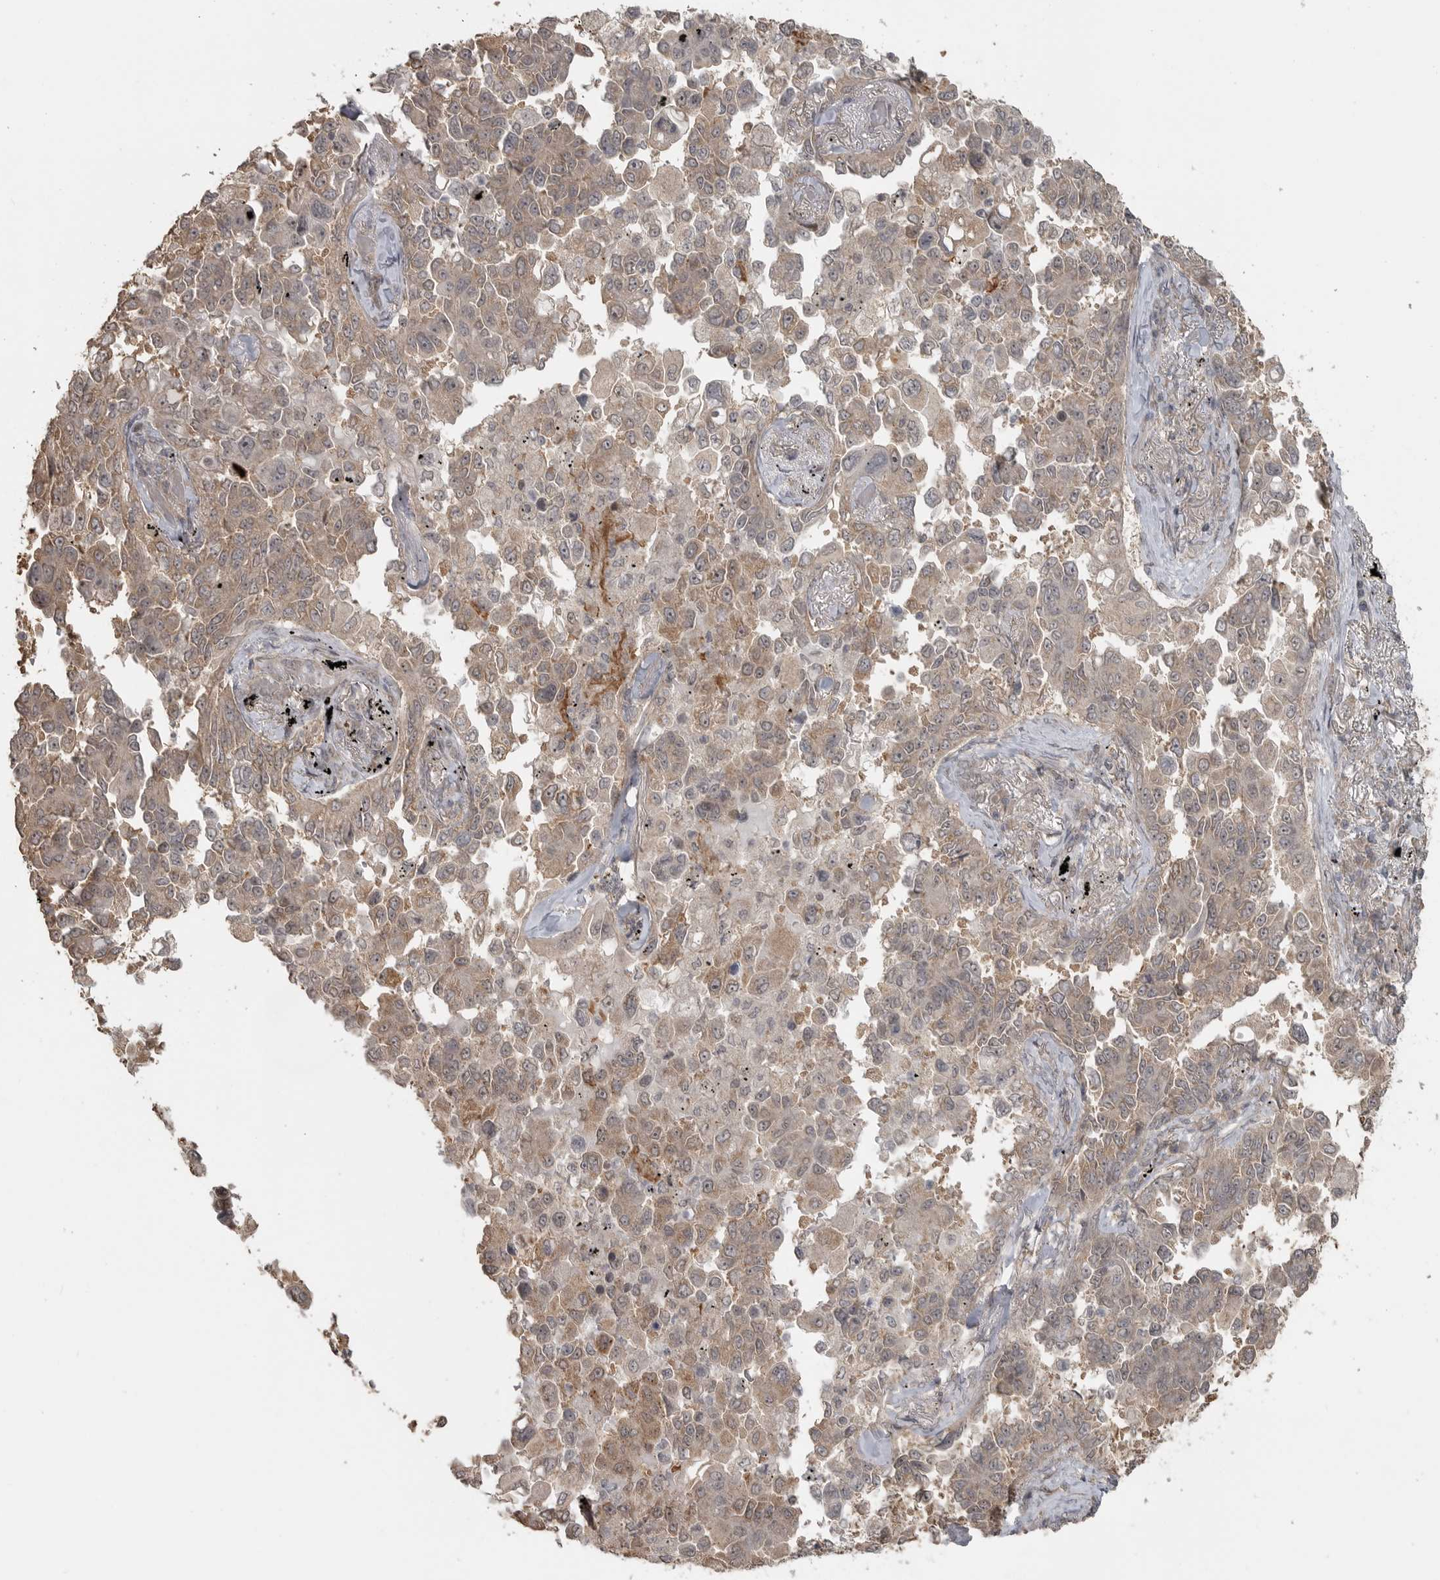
{"staining": {"intensity": "weak", "quantity": "25%-75%", "location": "cytoplasmic/membranous"}, "tissue": "lung cancer", "cell_type": "Tumor cells", "image_type": "cancer", "snomed": [{"axis": "morphology", "description": "Adenocarcinoma, NOS"}, {"axis": "topography", "description": "Lung"}], "caption": "Immunohistochemistry histopathology image of neoplastic tissue: human lung cancer stained using immunohistochemistry displays low levels of weak protein expression localized specifically in the cytoplasmic/membranous of tumor cells, appearing as a cytoplasmic/membranous brown color.", "gene": "LLGL1", "patient": {"sex": "female", "age": 67}}